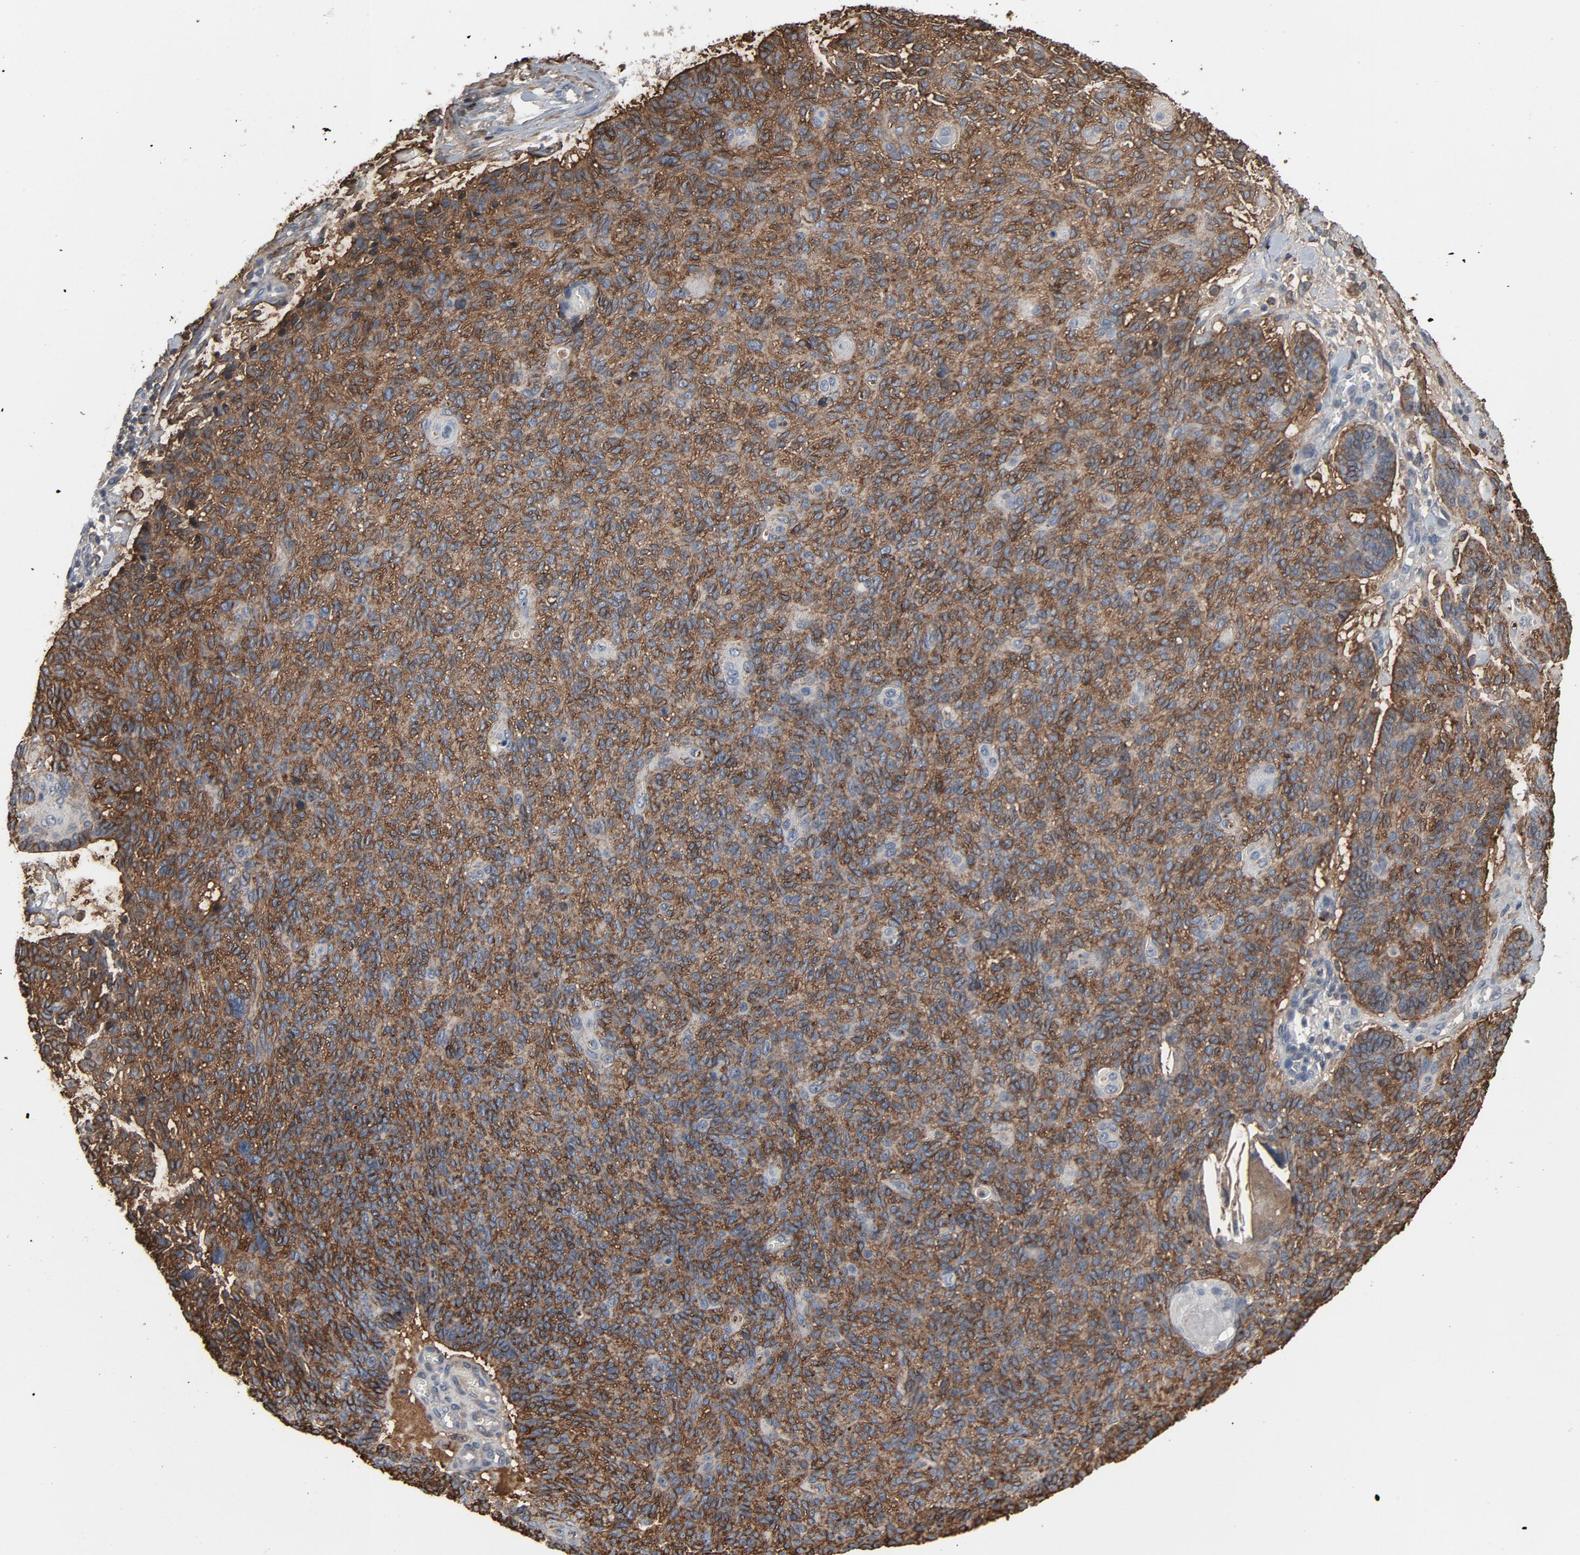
{"staining": {"intensity": "moderate", "quantity": ">75%", "location": "cytoplasmic/membranous"}, "tissue": "skin cancer", "cell_type": "Tumor cells", "image_type": "cancer", "snomed": [{"axis": "morphology", "description": "Normal tissue, NOS"}, {"axis": "morphology", "description": "Basal cell carcinoma"}, {"axis": "topography", "description": "Skin"}], "caption": "A histopathology image of skin cancer stained for a protein shows moderate cytoplasmic/membranous brown staining in tumor cells.", "gene": "PDZD4", "patient": {"sex": "female", "age": 70}}